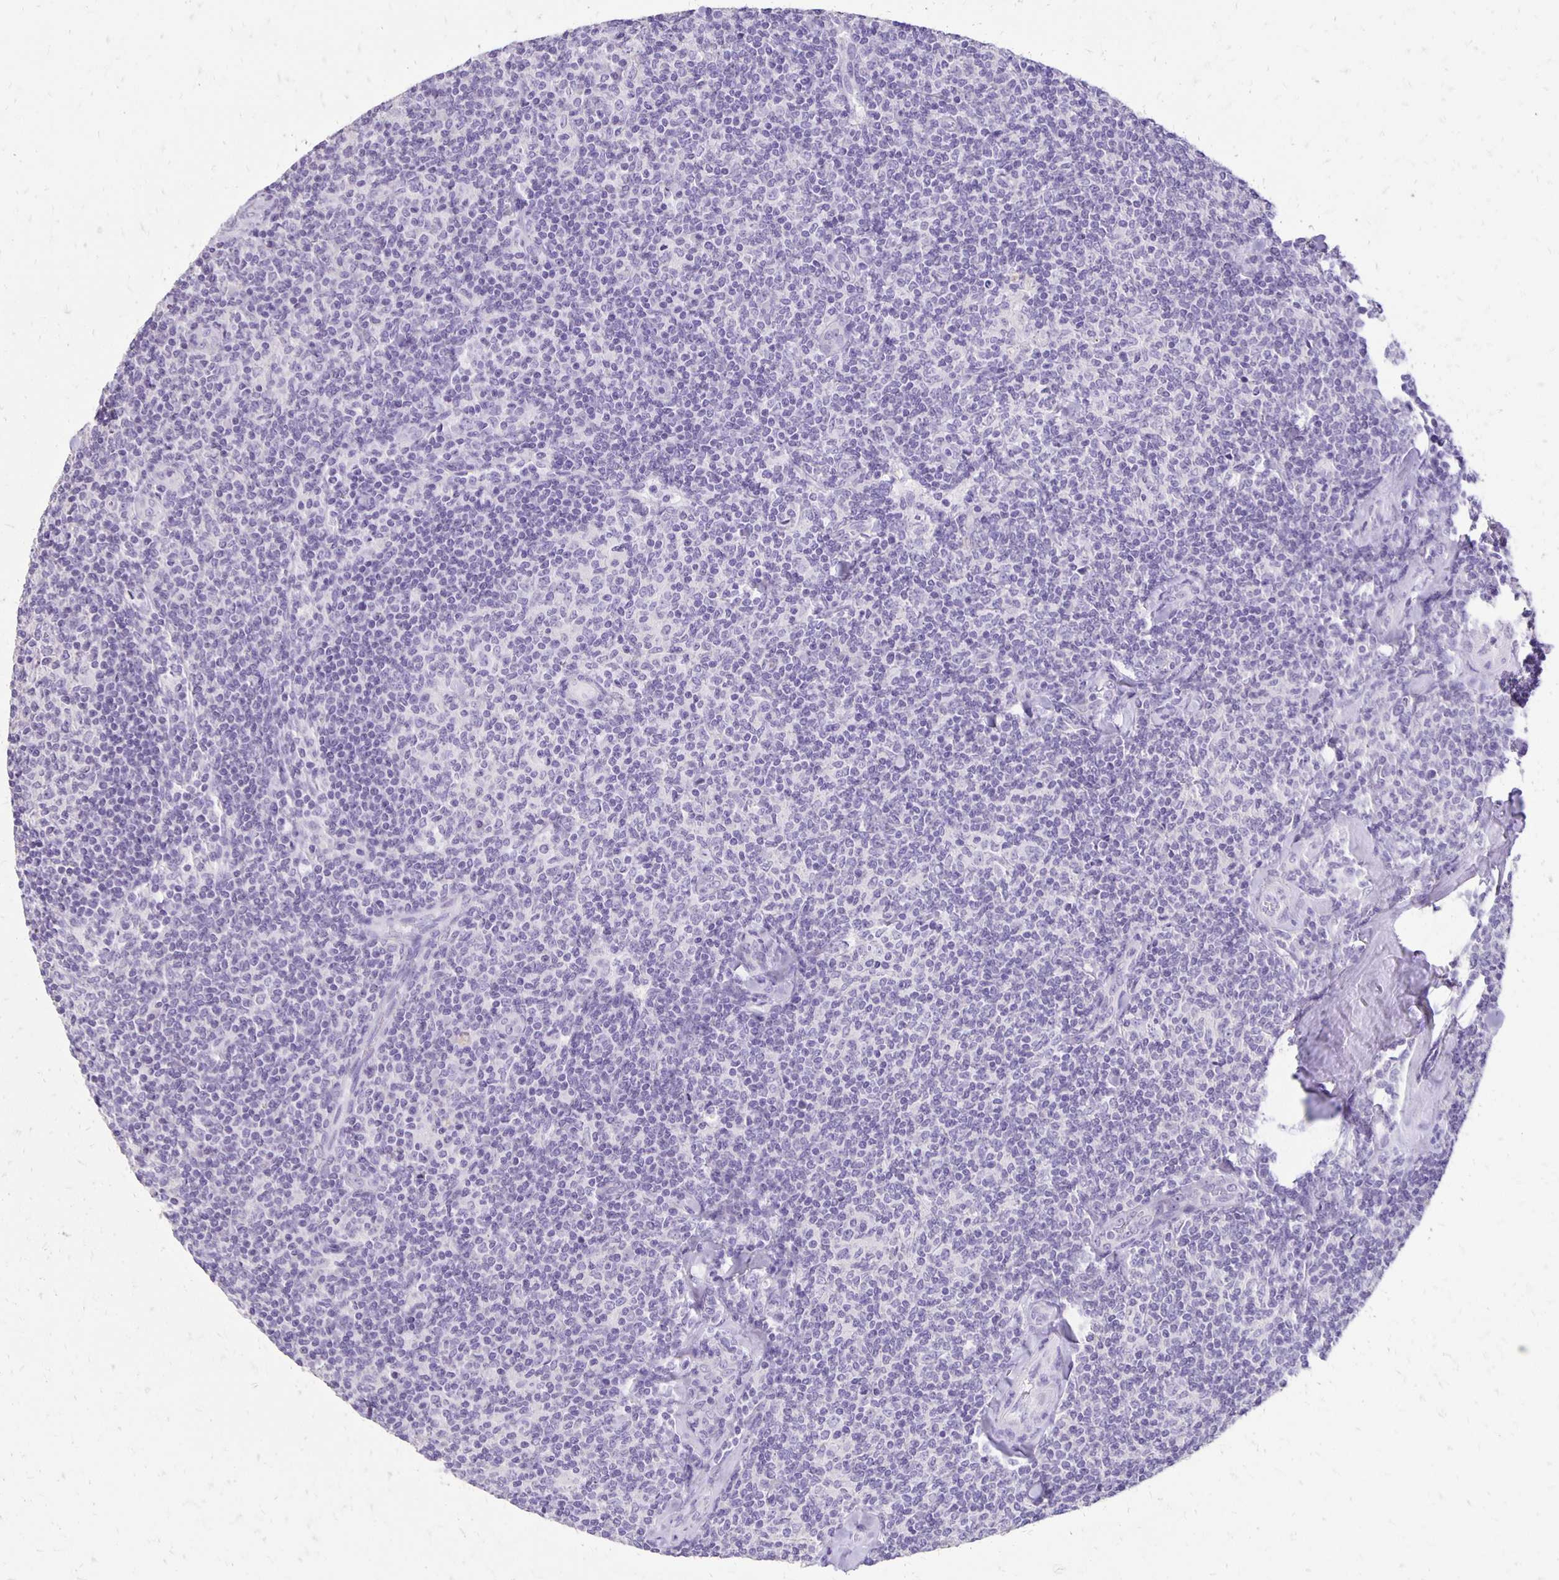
{"staining": {"intensity": "negative", "quantity": "none", "location": "none"}, "tissue": "lymphoma", "cell_type": "Tumor cells", "image_type": "cancer", "snomed": [{"axis": "morphology", "description": "Malignant lymphoma, non-Hodgkin's type, Low grade"}, {"axis": "topography", "description": "Lymph node"}], "caption": "High magnification brightfield microscopy of low-grade malignant lymphoma, non-Hodgkin's type stained with DAB (3,3'-diaminobenzidine) (brown) and counterstained with hematoxylin (blue): tumor cells show no significant positivity. (DAB immunohistochemistry, high magnification).", "gene": "ANKRD45", "patient": {"sex": "female", "age": 56}}